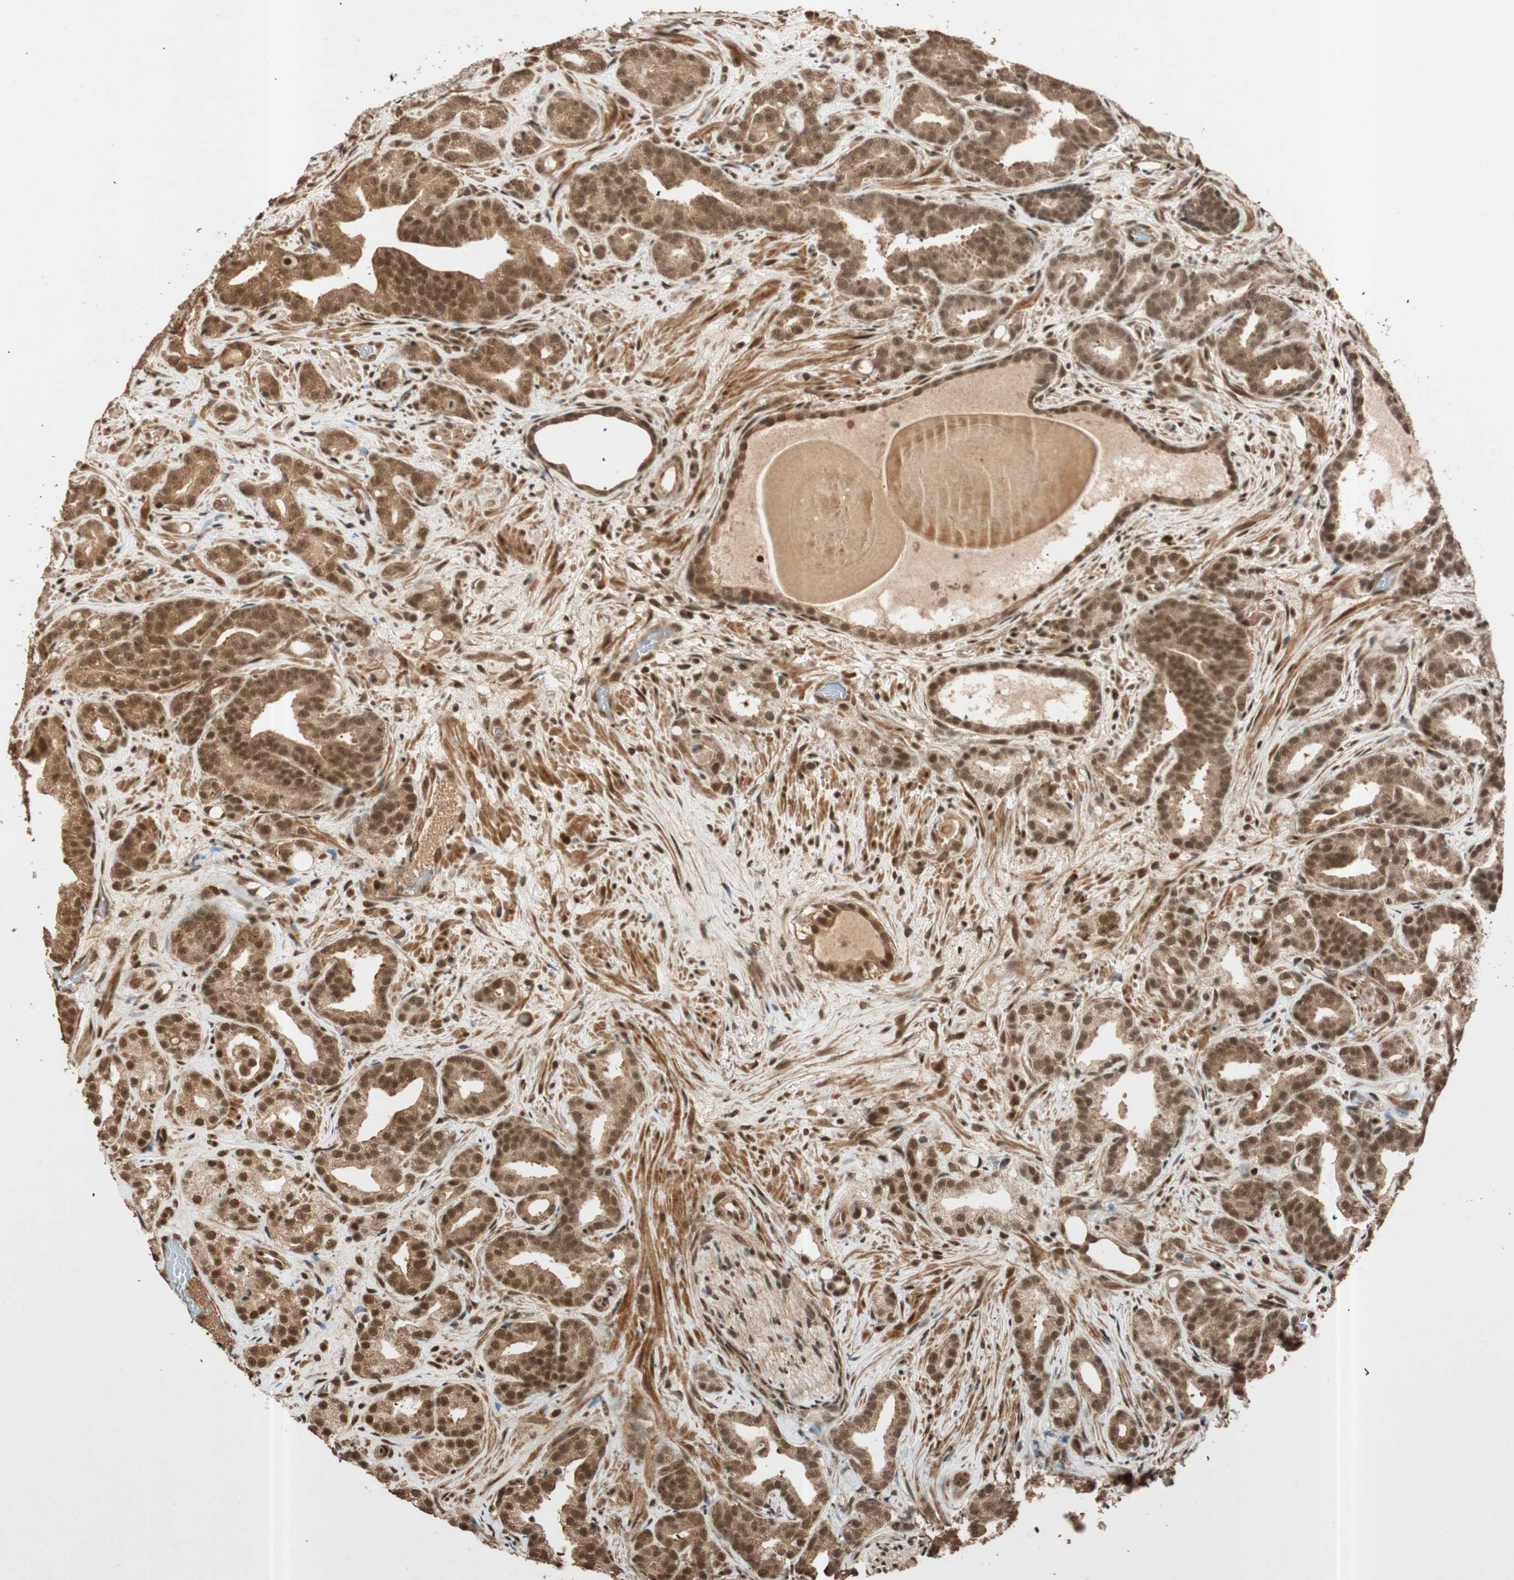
{"staining": {"intensity": "strong", "quantity": ">75%", "location": "cytoplasmic/membranous,nuclear"}, "tissue": "prostate cancer", "cell_type": "Tumor cells", "image_type": "cancer", "snomed": [{"axis": "morphology", "description": "Adenocarcinoma, Low grade"}, {"axis": "topography", "description": "Prostate"}], "caption": "Immunohistochemical staining of prostate cancer exhibits high levels of strong cytoplasmic/membranous and nuclear expression in approximately >75% of tumor cells. (DAB (3,3'-diaminobenzidine) = brown stain, brightfield microscopy at high magnification).", "gene": "ALKBH5", "patient": {"sex": "male", "age": 63}}